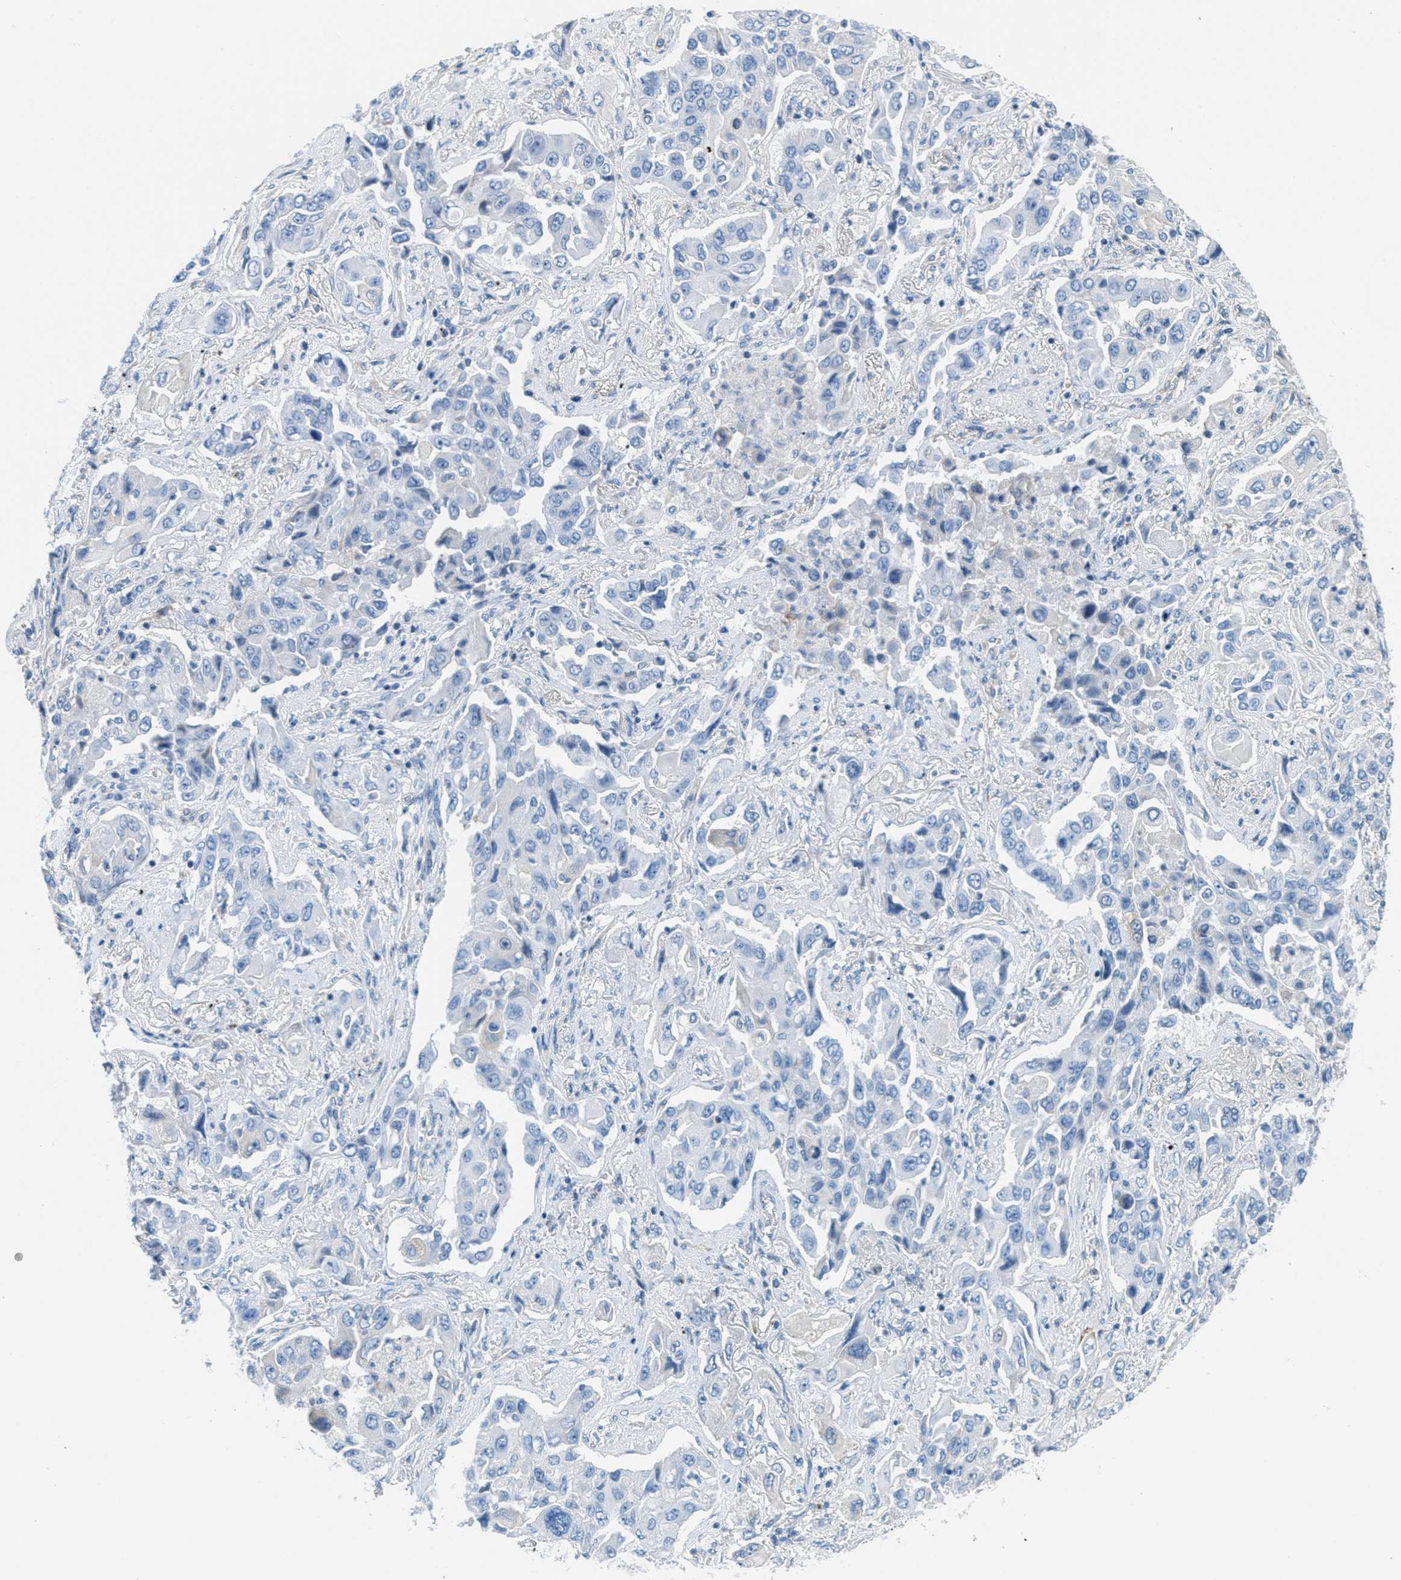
{"staining": {"intensity": "negative", "quantity": "none", "location": "none"}, "tissue": "lung cancer", "cell_type": "Tumor cells", "image_type": "cancer", "snomed": [{"axis": "morphology", "description": "Adenocarcinoma, NOS"}, {"axis": "topography", "description": "Lung"}], "caption": "A micrograph of adenocarcinoma (lung) stained for a protein exhibits no brown staining in tumor cells.", "gene": "MAPRE2", "patient": {"sex": "female", "age": 65}}